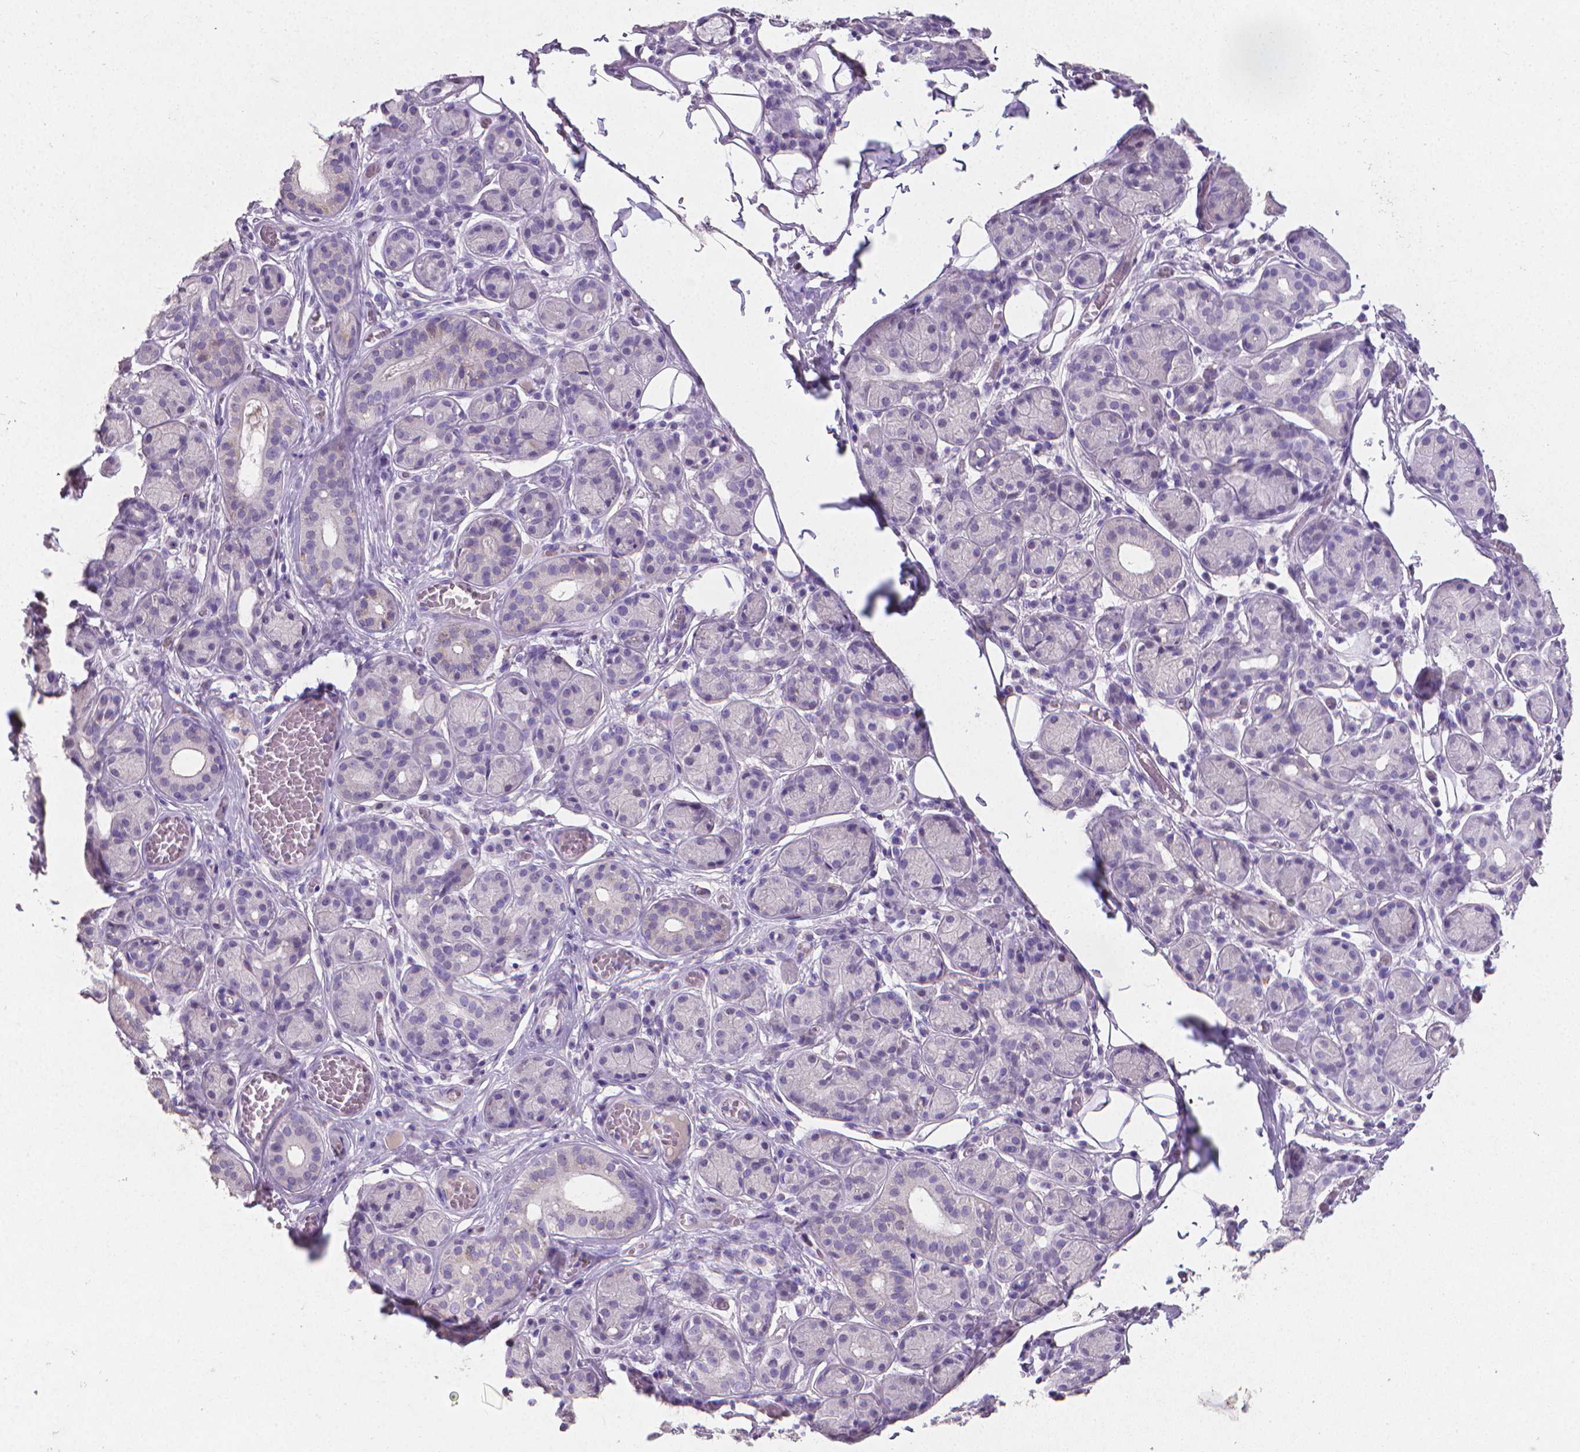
{"staining": {"intensity": "negative", "quantity": "none", "location": "none"}, "tissue": "salivary gland", "cell_type": "Glandular cells", "image_type": "normal", "snomed": [{"axis": "morphology", "description": "Normal tissue, NOS"}, {"axis": "topography", "description": "Salivary gland"}, {"axis": "topography", "description": "Peripheral nerve tissue"}], "caption": "Immunohistochemistry photomicrograph of unremarkable salivary gland: human salivary gland stained with DAB (3,3'-diaminobenzidine) demonstrates no significant protein expression in glandular cells. (DAB immunohistochemistry, high magnification).", "gene": "XPNPEP2", "patient": {"sex": "male", "age": 71}}